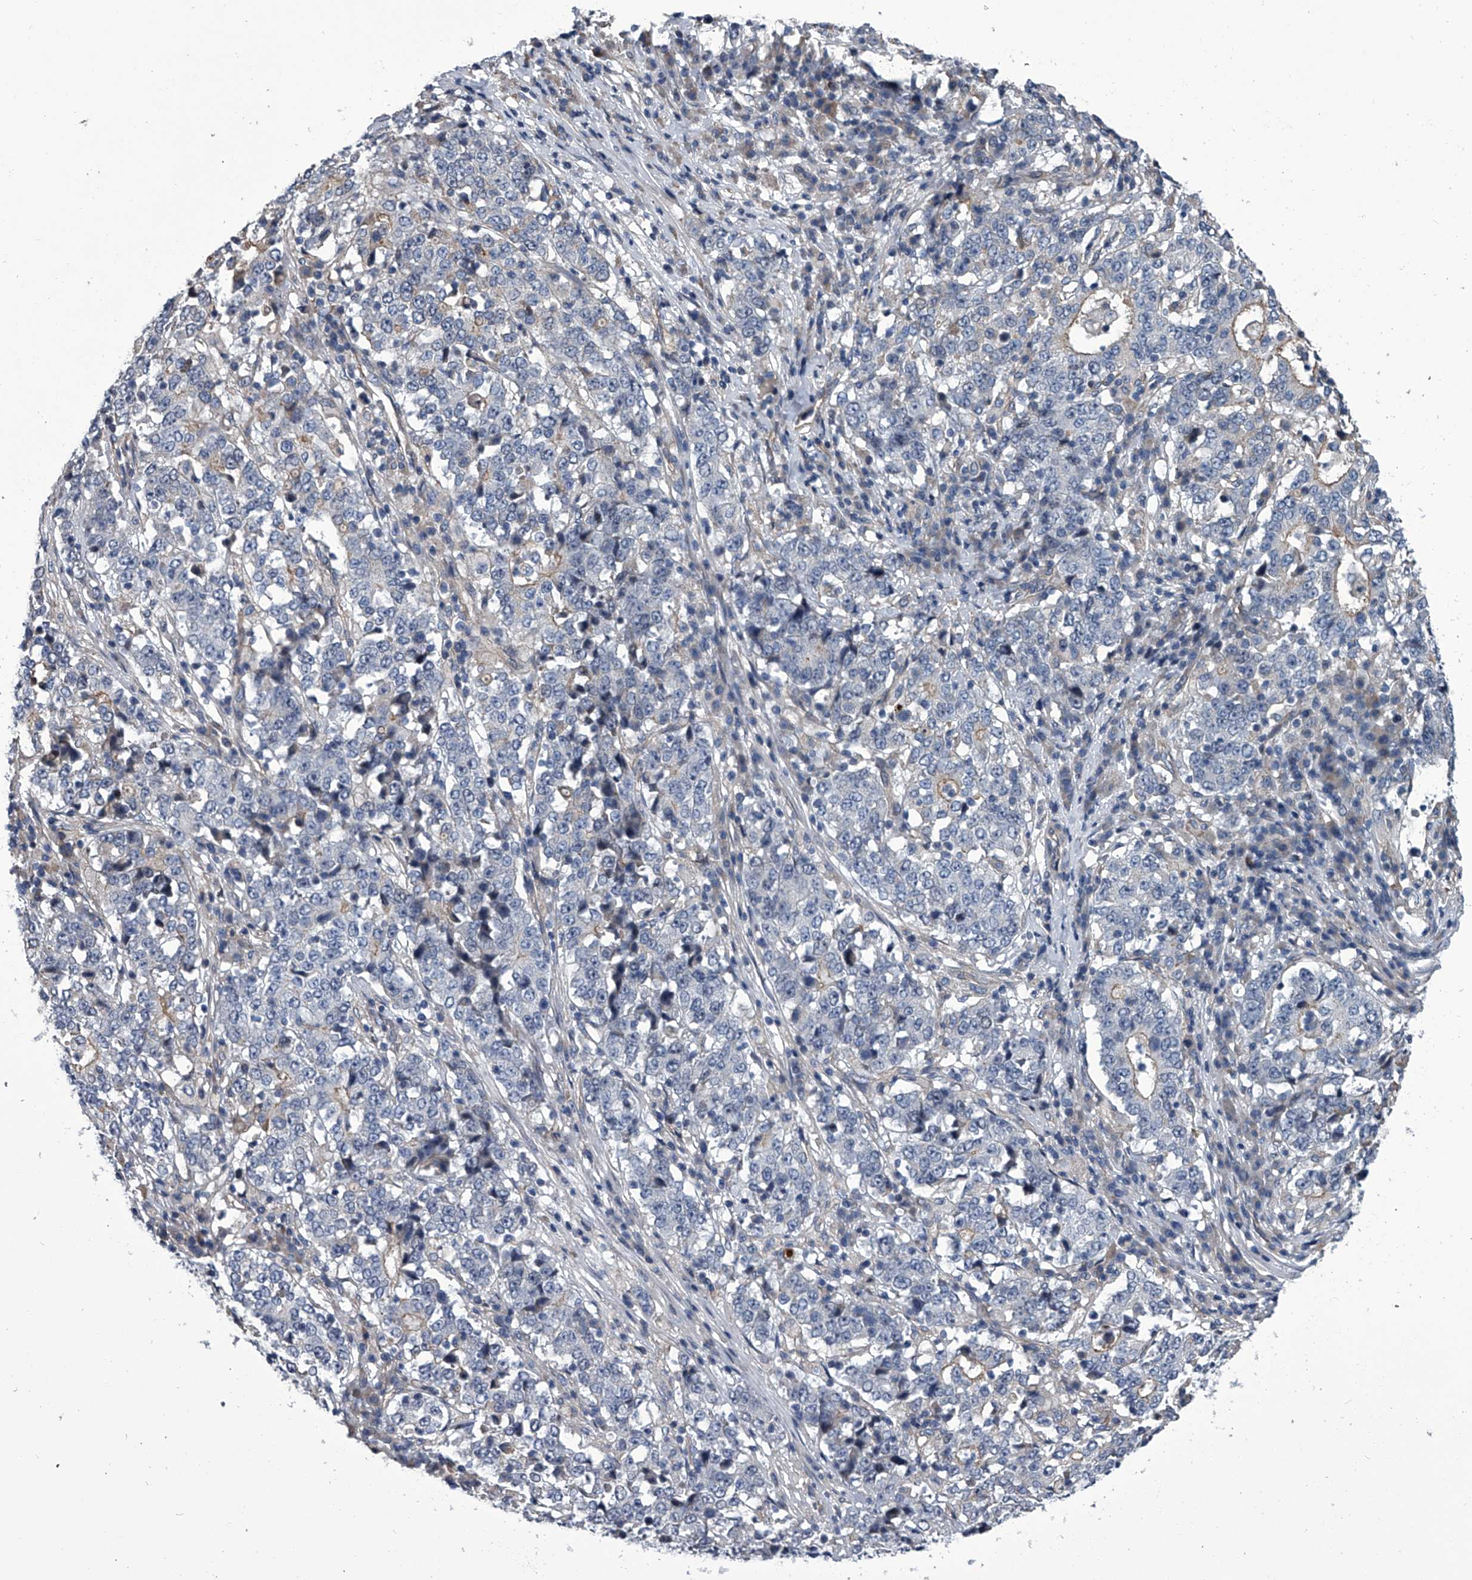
{"staining": {"intensity": "negative", "quantity": "none", "location": "none"}, "tissue": "stomach cancer", "cell_type": "Tumor cells", "image_type": "cancer", "snomed": [{"axis": "morphology", "description": "Adenocarcinoma, NOS"}, {"axis": "topography", "description": "Stomach"}], "caption": "Human adenocarcinoma (stomach) stained for a protein using immunohistochemistry demonstrates no staining in tumor cells.", "gene": "ABCG1", "patient": {"sex": "male", "age": 59}}